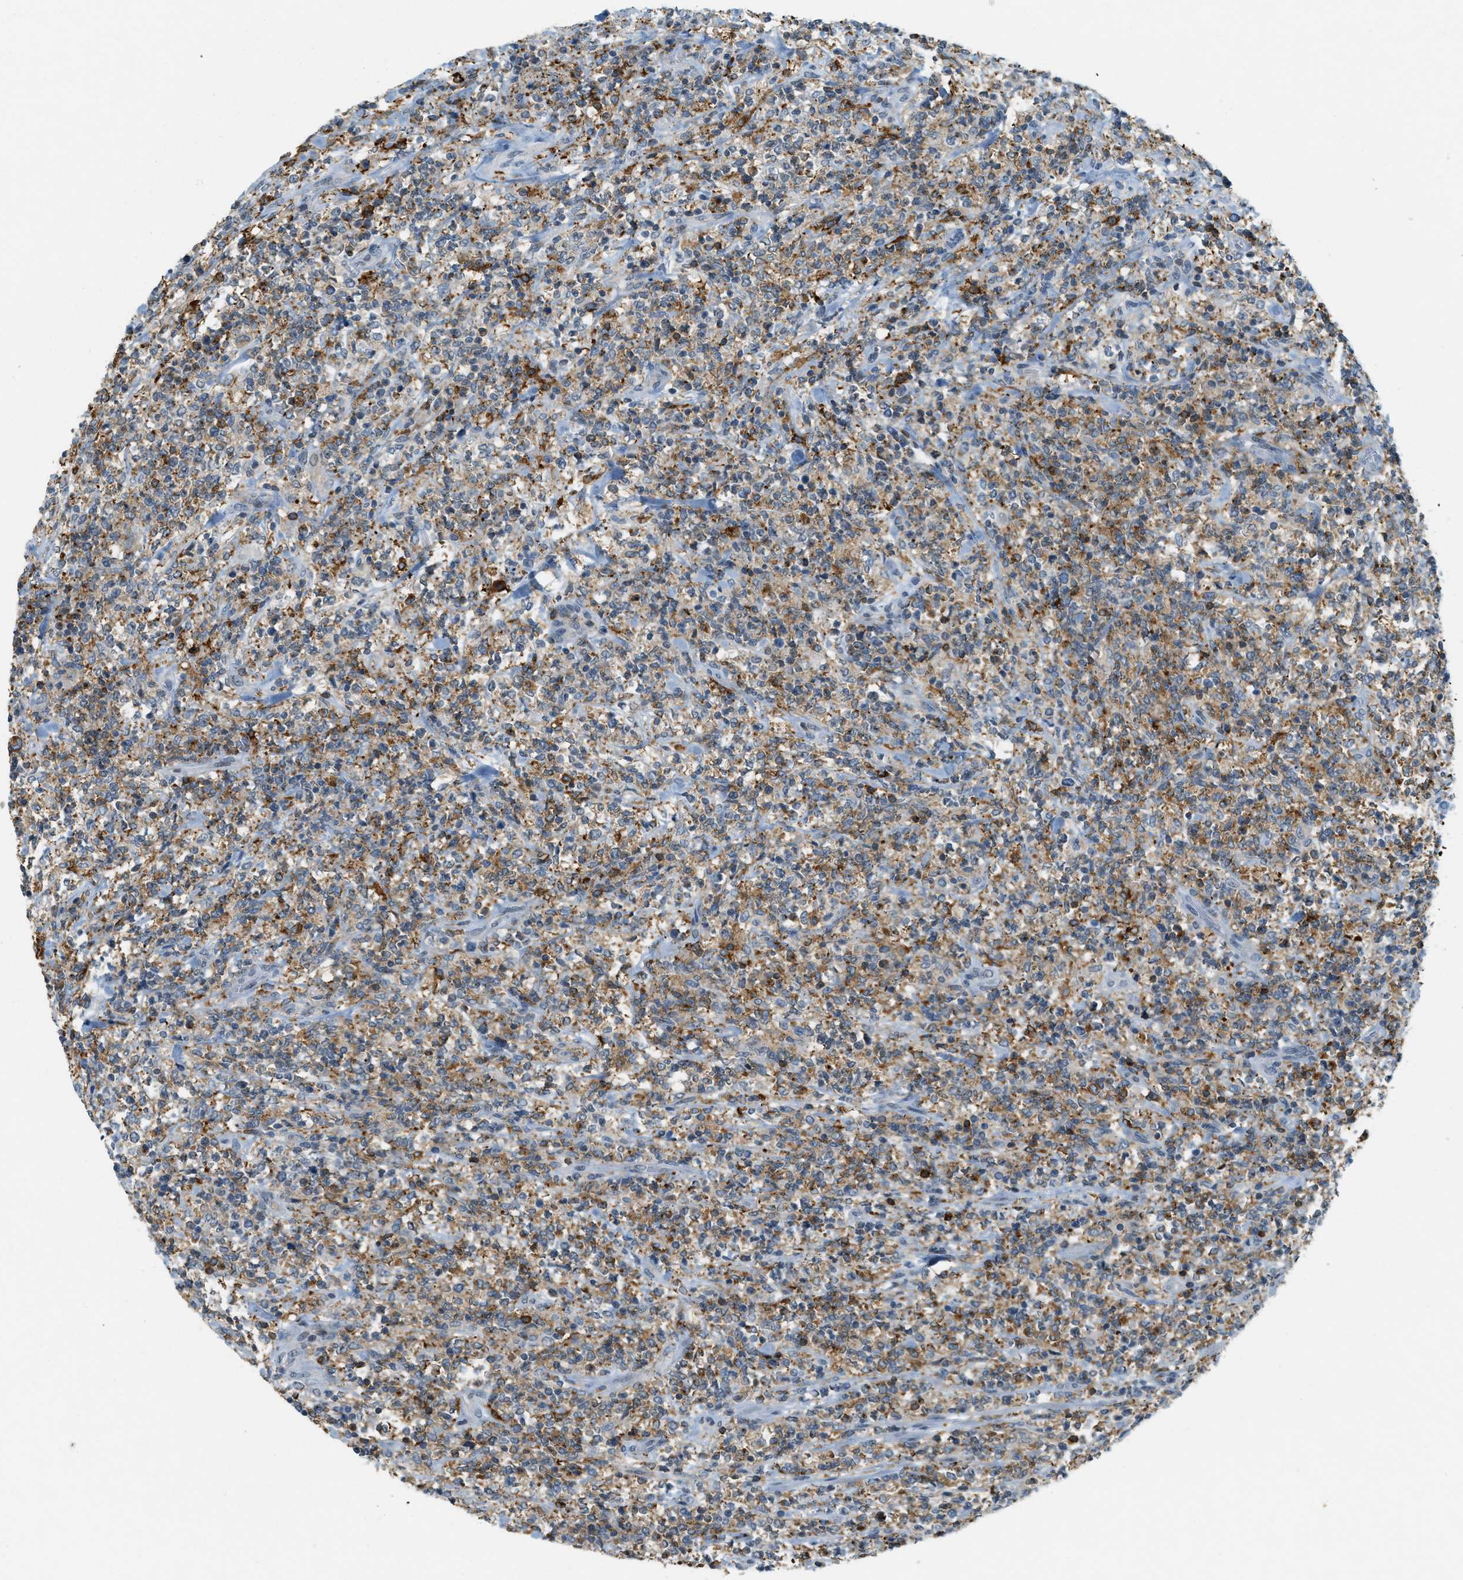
{"staining": {"intensity": "moderate", "quantity": "25%-75%", "location": "cytoplasmic/membranous"}, "tissue": "lymphoma", "cell_type": "Tumor cells", "image_type": "cancer", "snomed": [{"axis": "morphology", "description": "Malignant lymphoma, non-Hodgkin's type, High grade"}, {"axis": "topography", "description": "Soft tissue"}], "caption": "The photomicrograph exhibits a brown stain indicating the presence of a protein in the cytoplasmic/membranous of tumor cells in high-grade malignant lymphoma, non-Hodgkin's type. (IHC, brightfield microscopy, high magnification).", "gene": "FYN", "patient": {"sex": "male", "age": 18}}